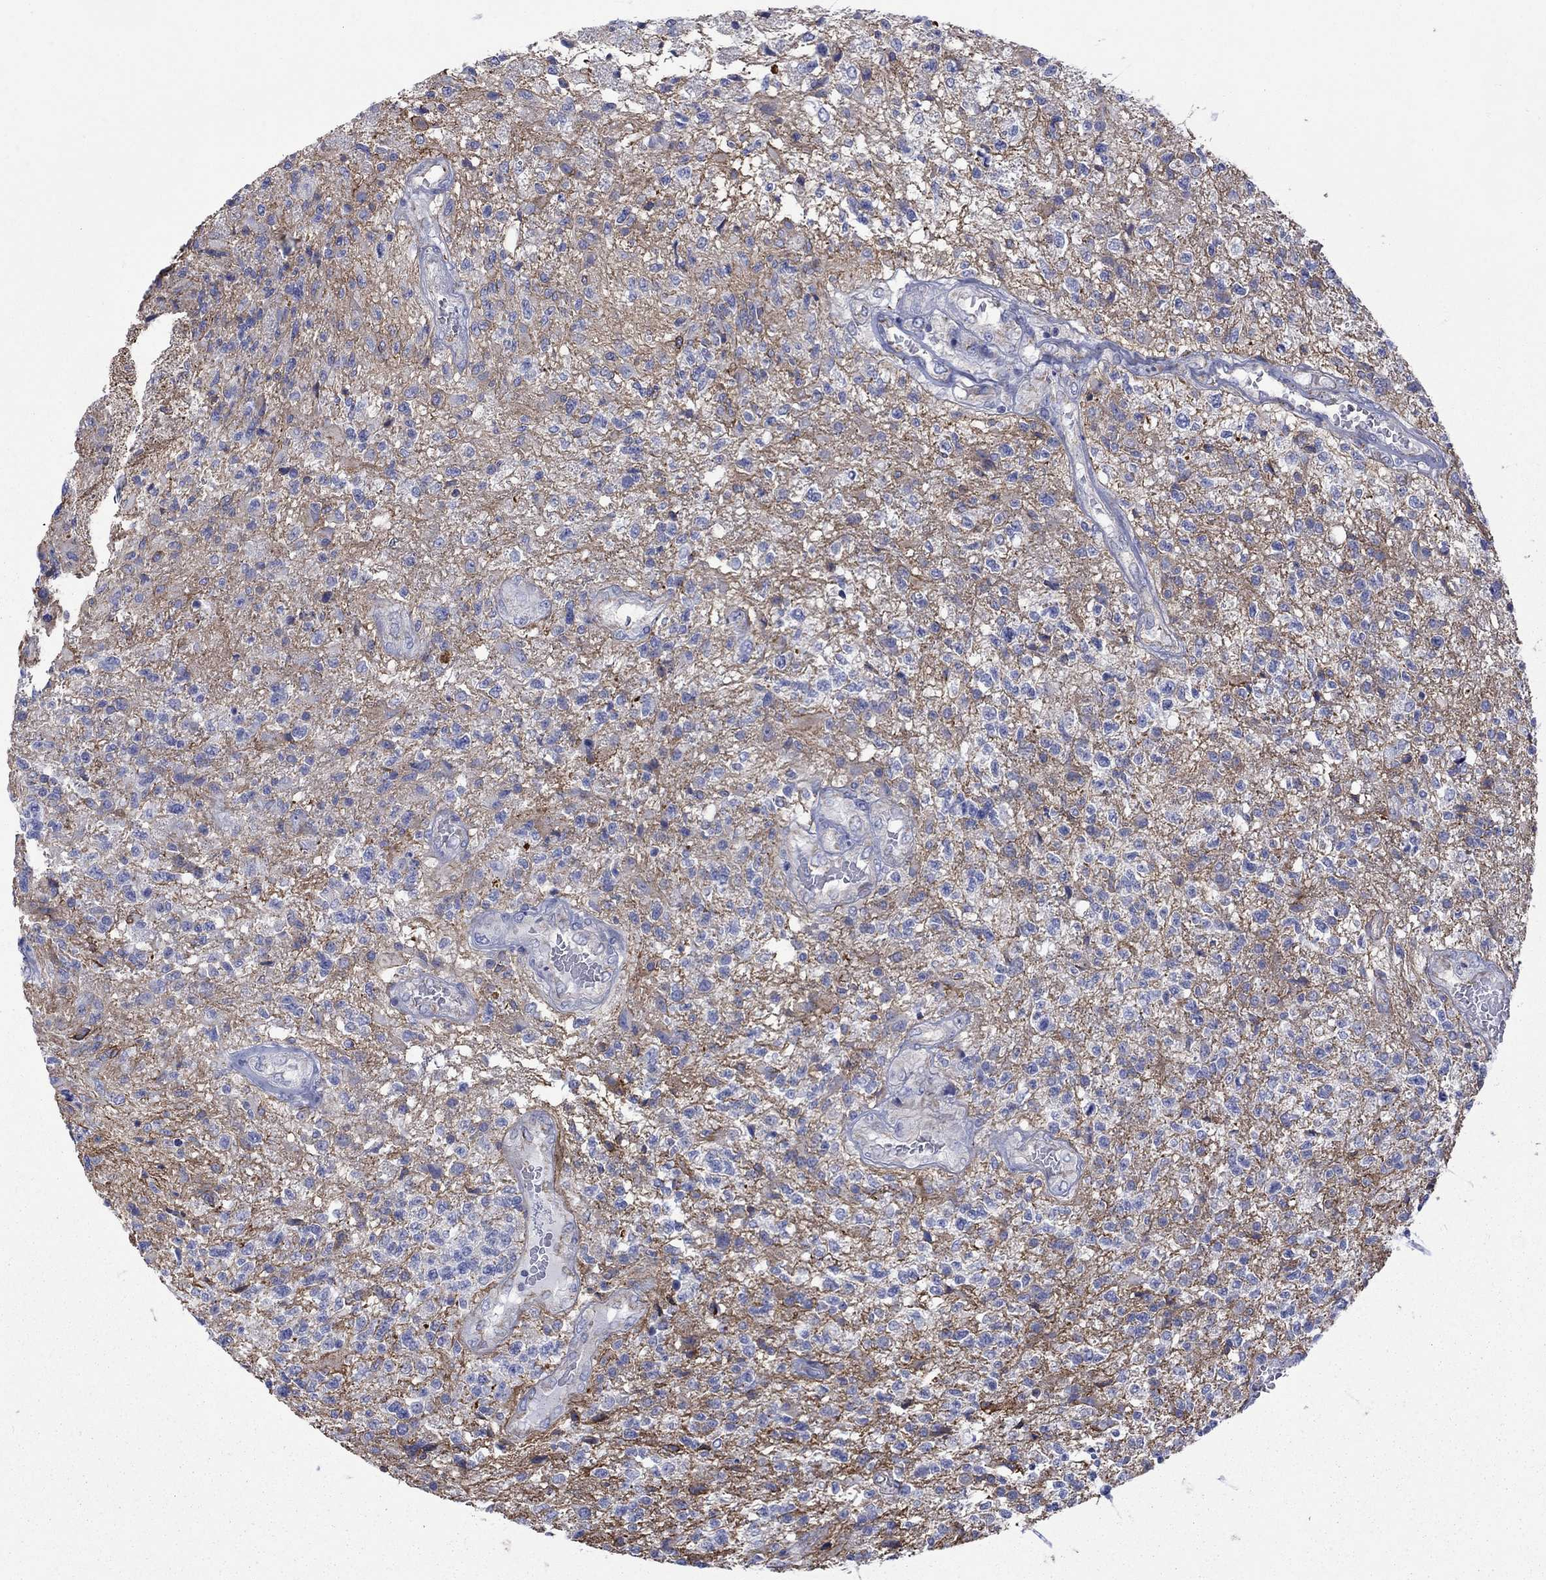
{"staining": {"intensity": "negative", "quantity": "none", "location": "none"}, "tissue": "glioma", "cell_type": "Tumor cells", "image_type": "cancer", "snomed": [{"axis": "morphology", "description": "Glioma, malignant, High grade"}, {"axis": "topography", "description": "Brain"}], "caption": "This is a photomicrograph of IHC staining of glioma, which shows no positivity in tumor cells. Brightfield microscopy of IHC stained with DAB (brown) and hematoxylin (blue), captured at high magnification.", "gene": "CISD1", "patient": {"sex": "male", "age": 56}}